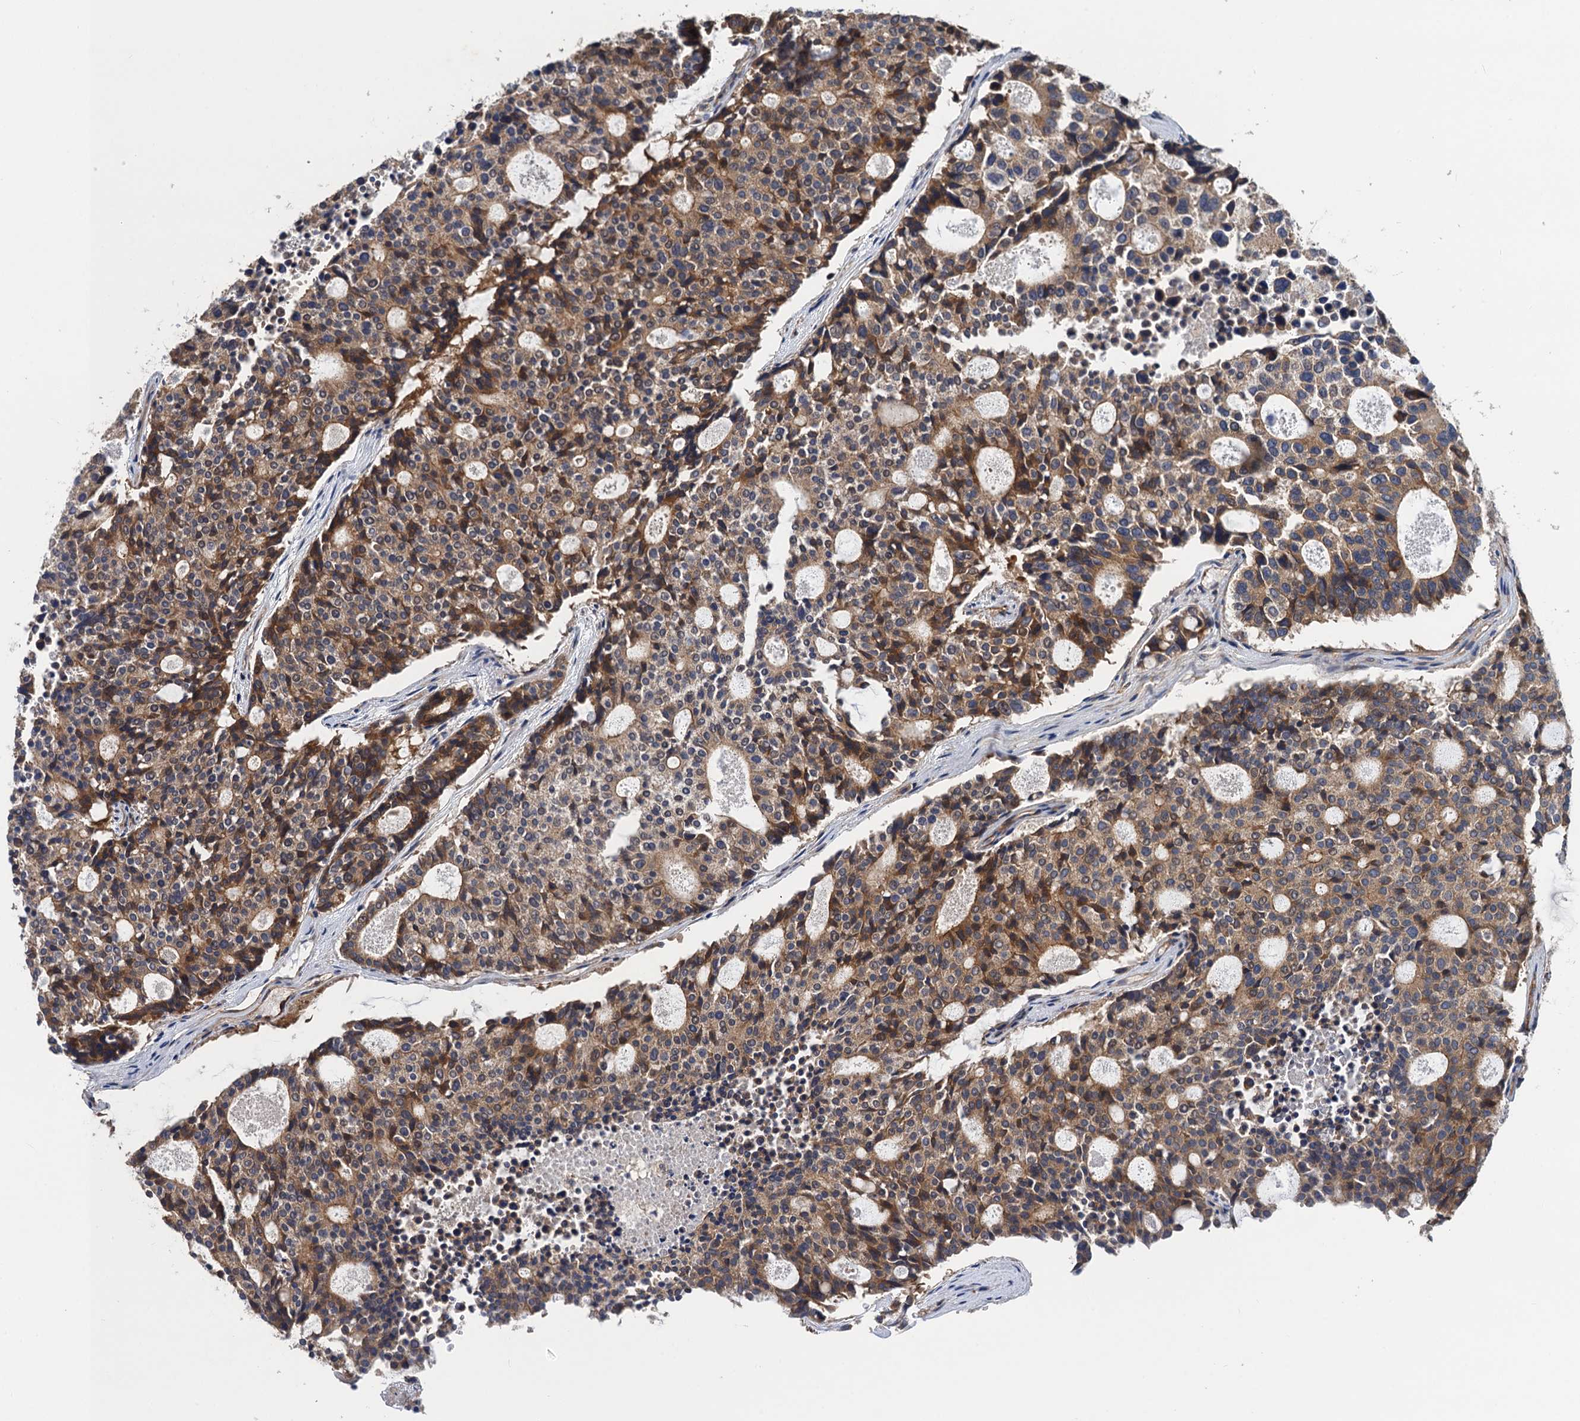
{"staining": {"intensity": "moderate", "quantity": ">75%", "location": "cytoplasmic/membranous"}, "tissue": "carcinoid", "cell_type": "Tumor cells", "image_type": "cancer", "snomed": [{"axis": "morphology", "description": "Carcinoid, malignant, NOS"}, {"axis": "topography", "description": "Pancreas"}], "caption": "About >75% of tumor cells in carcinoid exhibit moderate cytoplasmic/membranous protein positivity as visualized by brown immunohistochemical staining.", "gene": "PJA2", "patient": {"sex": "female", "age": 54}}